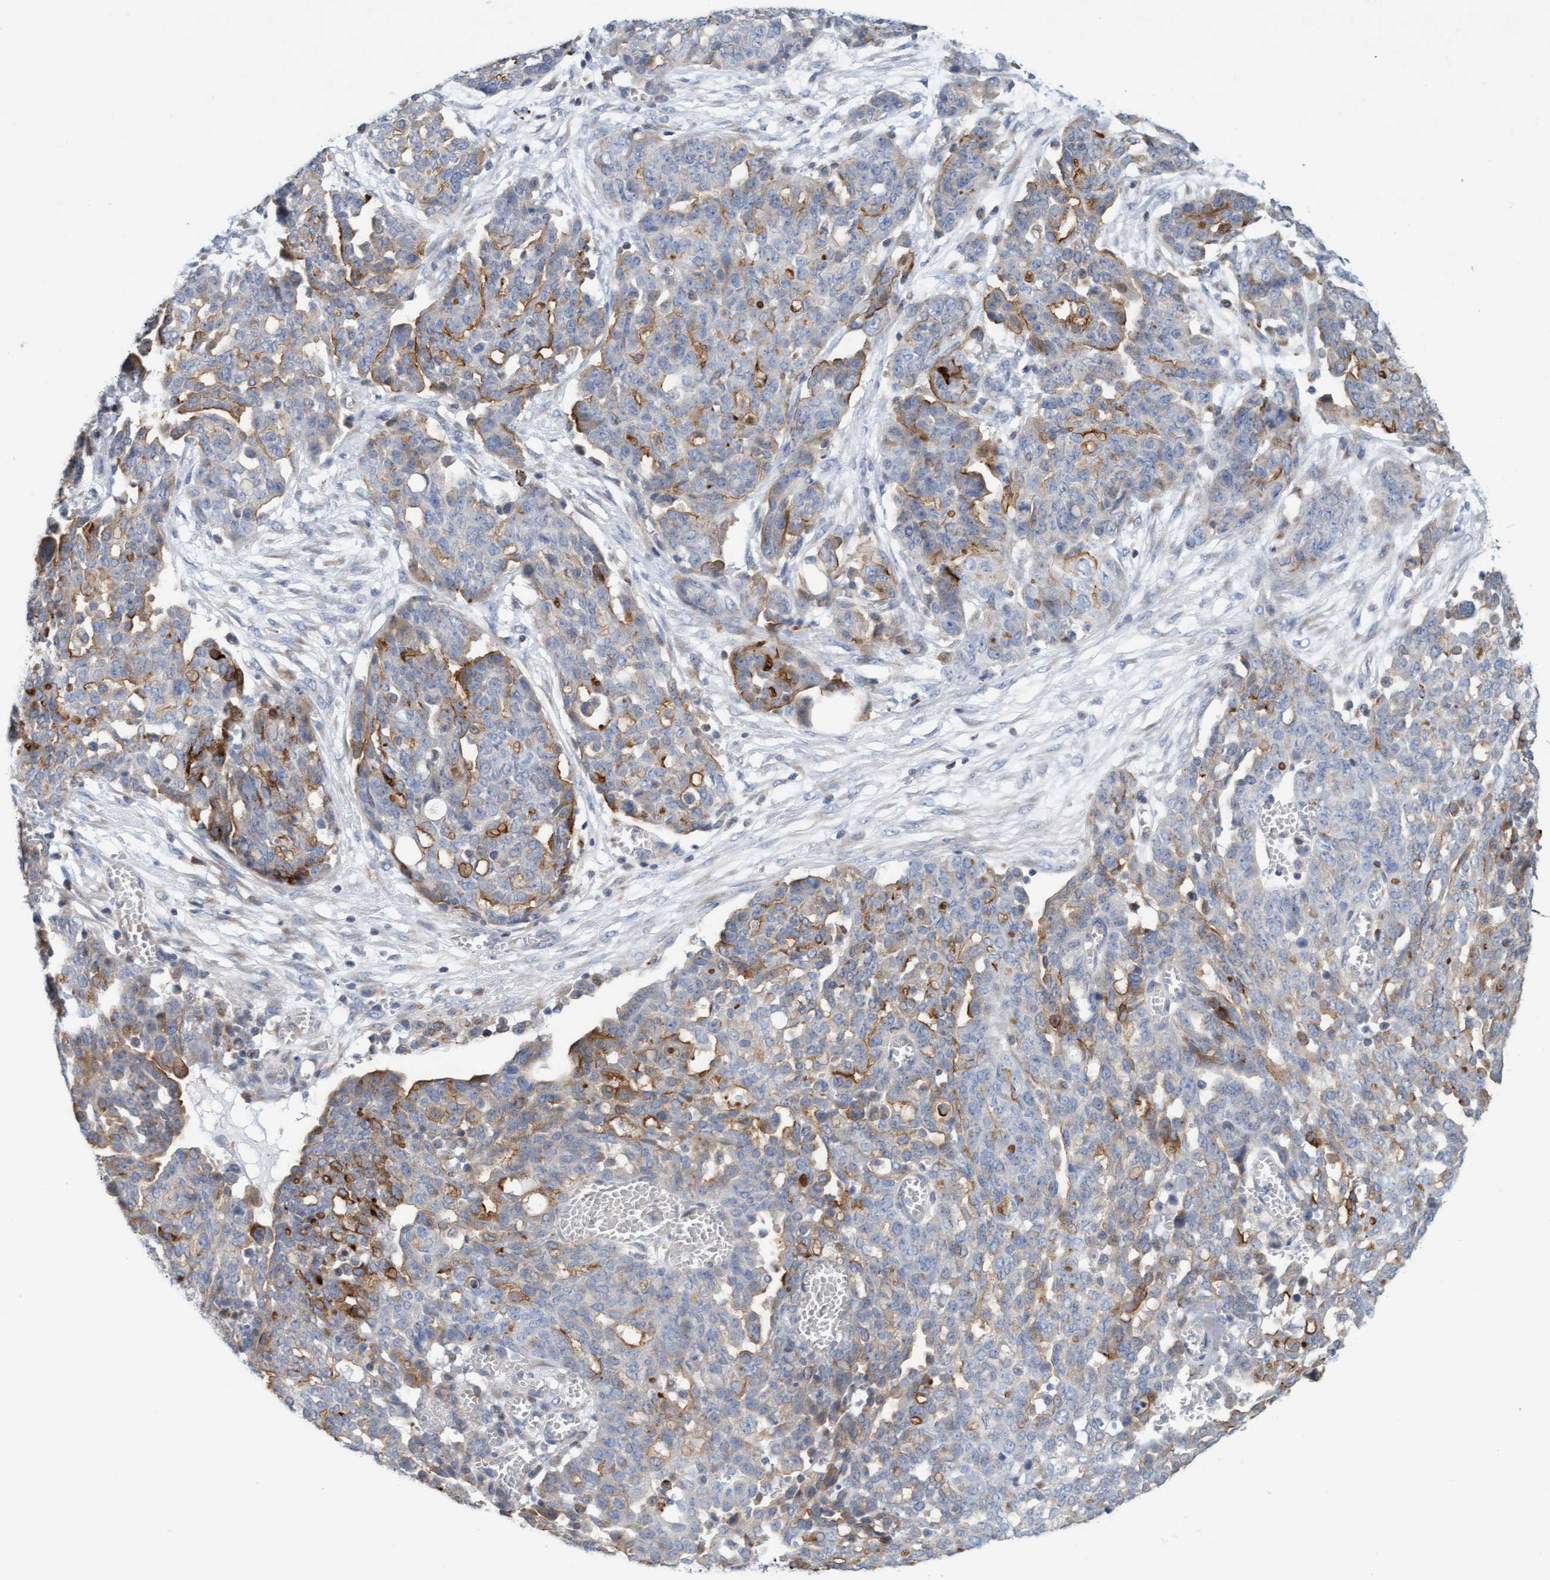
{"staining": {"intensity": "moderate", "quantity": "<25%", "location": "cytoplasmic/membranous"}, "tissue": "ovarian cancer", "cell_type": "Tumor cells", "image_type": "cancer", "snomed": [{"axis": "morphology", "description": "Cystadenocarcinoma, serous, NOS"}, {"axis": "topography", "description": "Soft tissue"}, {"axis": "topography", "description": "Ovary"}], "caption": "A brown stain highlights moderate cytoplasmic/membranous positivity of a protein in human ovarian cancer tumor cells.", "gene": "SLC28A3", "patient": {"sex": "female", "age": 57}}